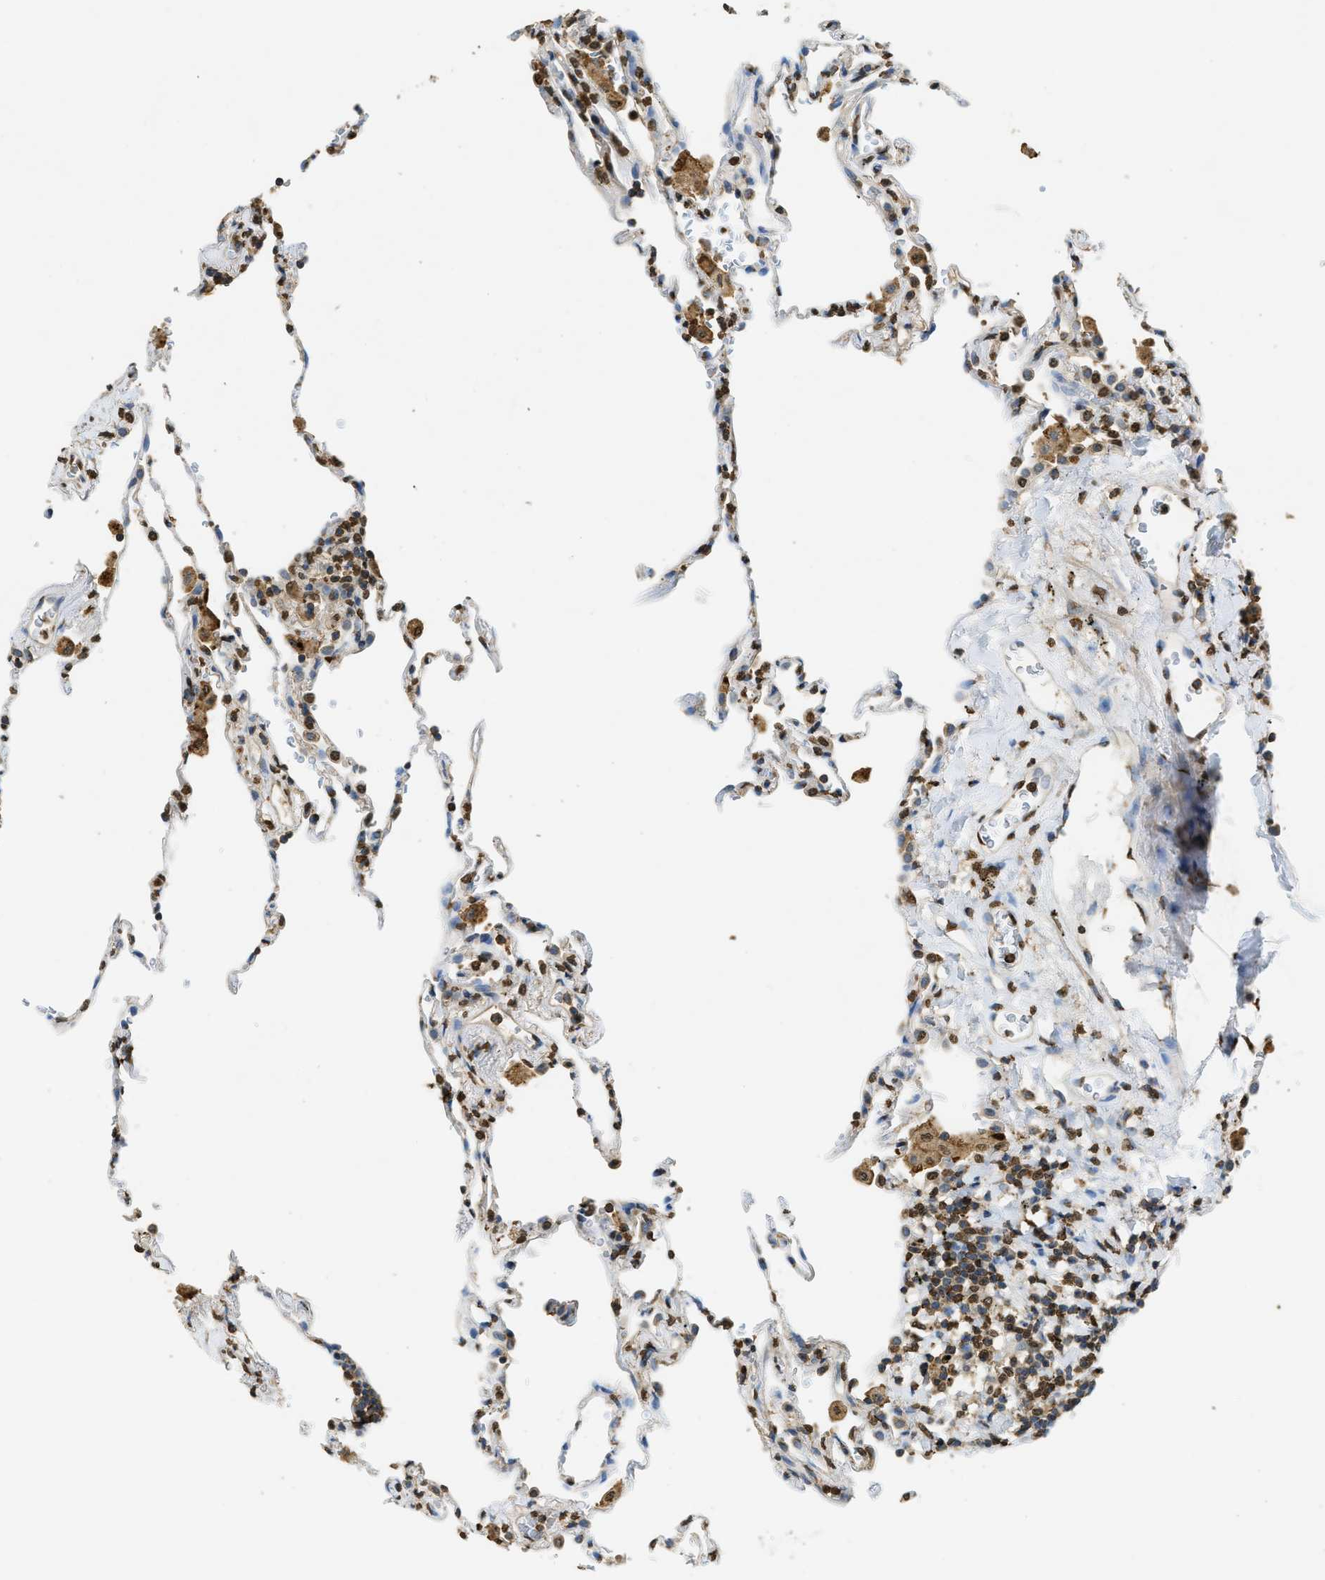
{"staining": {"intensity": "strong", "quantity": ">75%", "location": "nuclear"}, "tissue": "lung", "cell_type": "Alveolar cells", "image_type": "normal", "snomed": [{"axis": "morphology", "description": "Normal tissue, NOS"}, {"axis": "topography", "description": "Lung"}], "caption": "The immunohistochemical stain shows strong nuclear positivity in alveolar cells of benign lung. (Stains: DAB (3,3'-diaminobenzidine) in brown, nuclei in blue, Microscopy: brightfield microscopy at high magnification).", "gene": "NR5A2", "patient": {"sex": "male", "age": 59}}